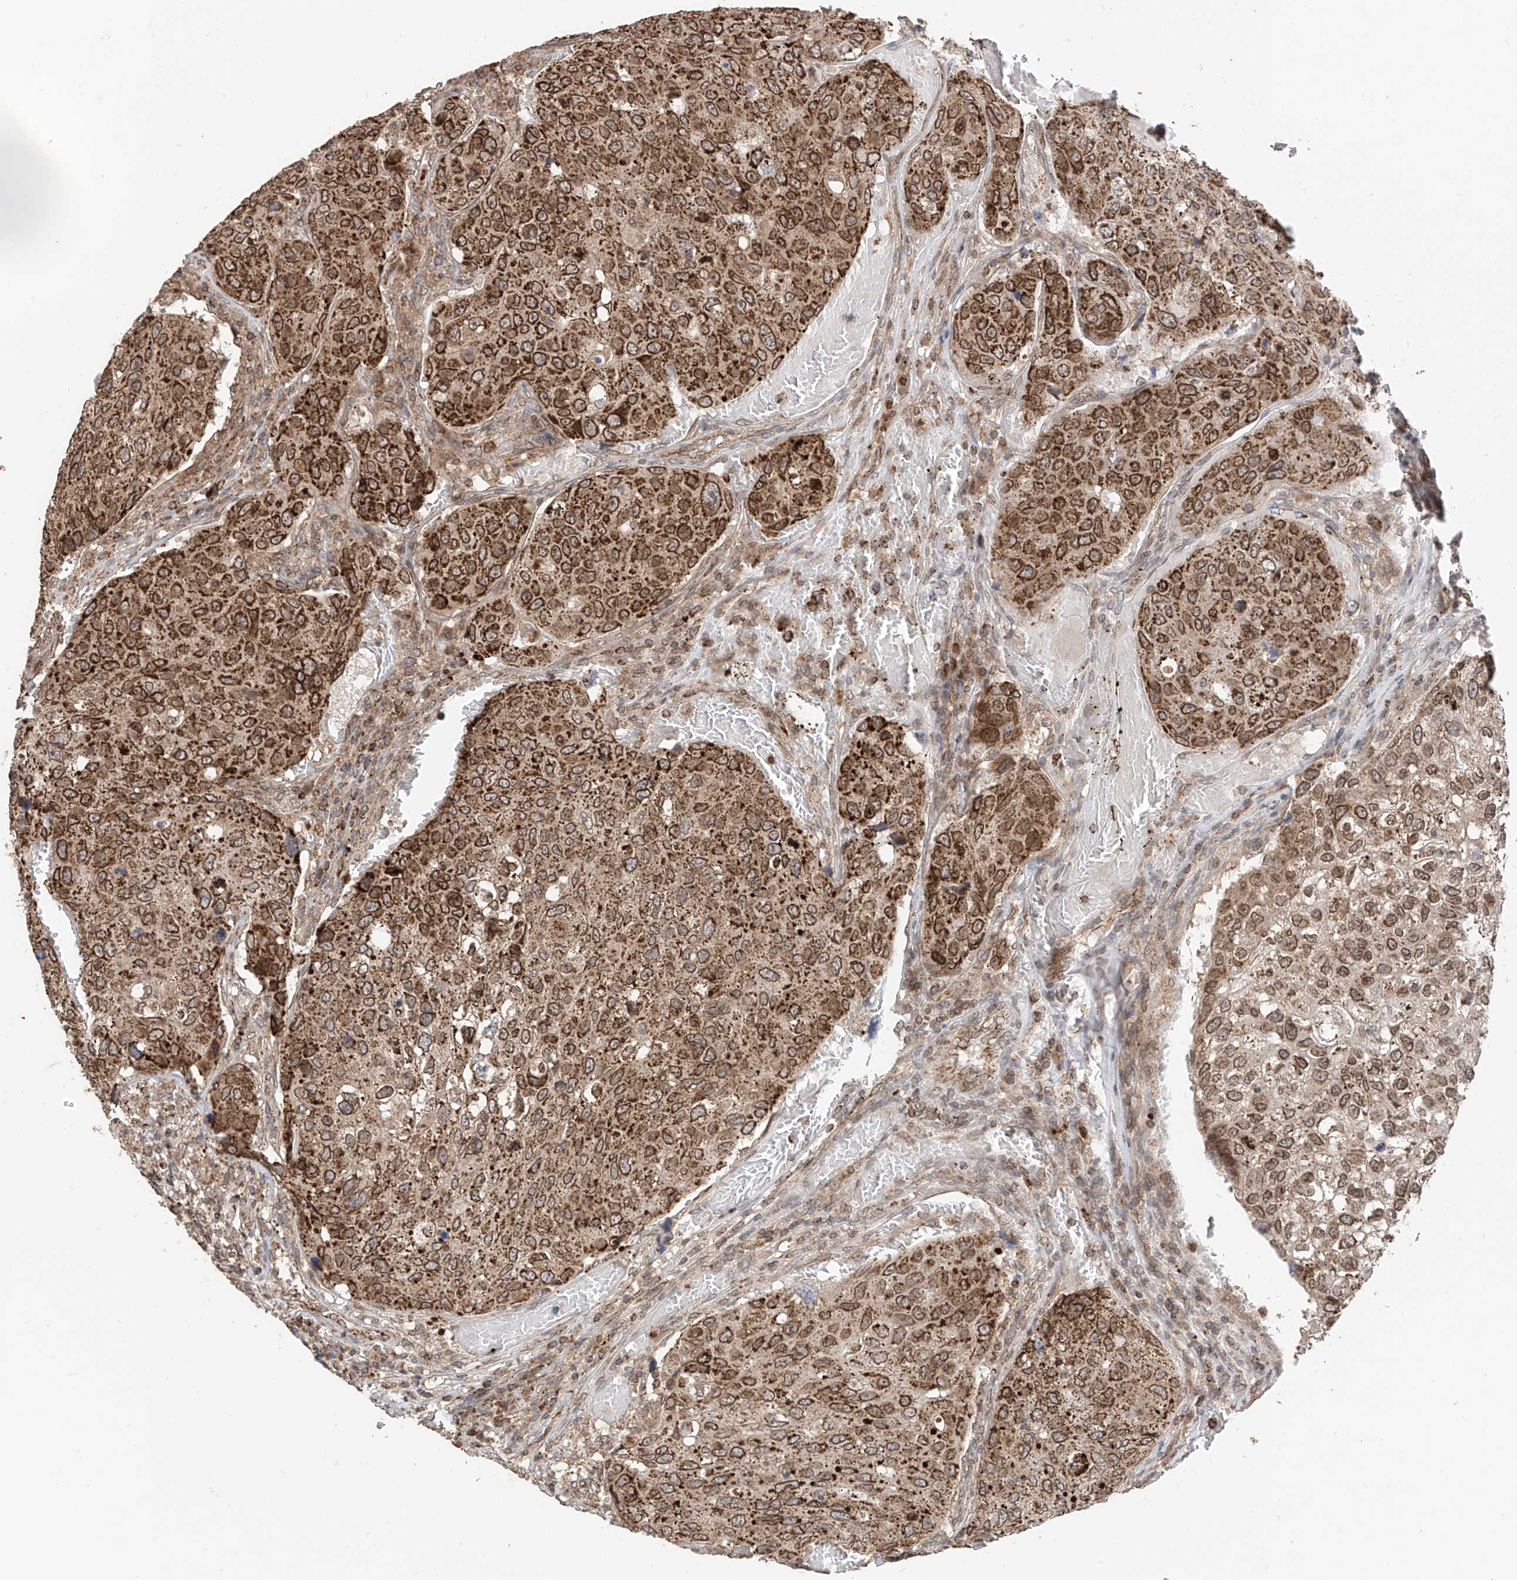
{"staining": {"intensity": "moderate", "quantity": ">75%", "location": "cytoplasmic/membranous,nuclear"}, "tissue": "urothelial cancer", "cell_type": "Tumor cells", "image_type": "cancer", "snomed": [{"axis": "morphology", "description": "Urothelial carcinoma, High grade"}, {"axis": "topography", "description": "Lymph node"}, {"axis": "topography", "description": "Urinary bladder"}], "caption": "Human urothelial cancer stained for a protein (brown) displays moderate cytoplasmic/membranous and nuclear positive staining in approximately >75% of tumor cells.", "gene": "AHCTF1", "patient": {"sex": "male", "age": 51}}